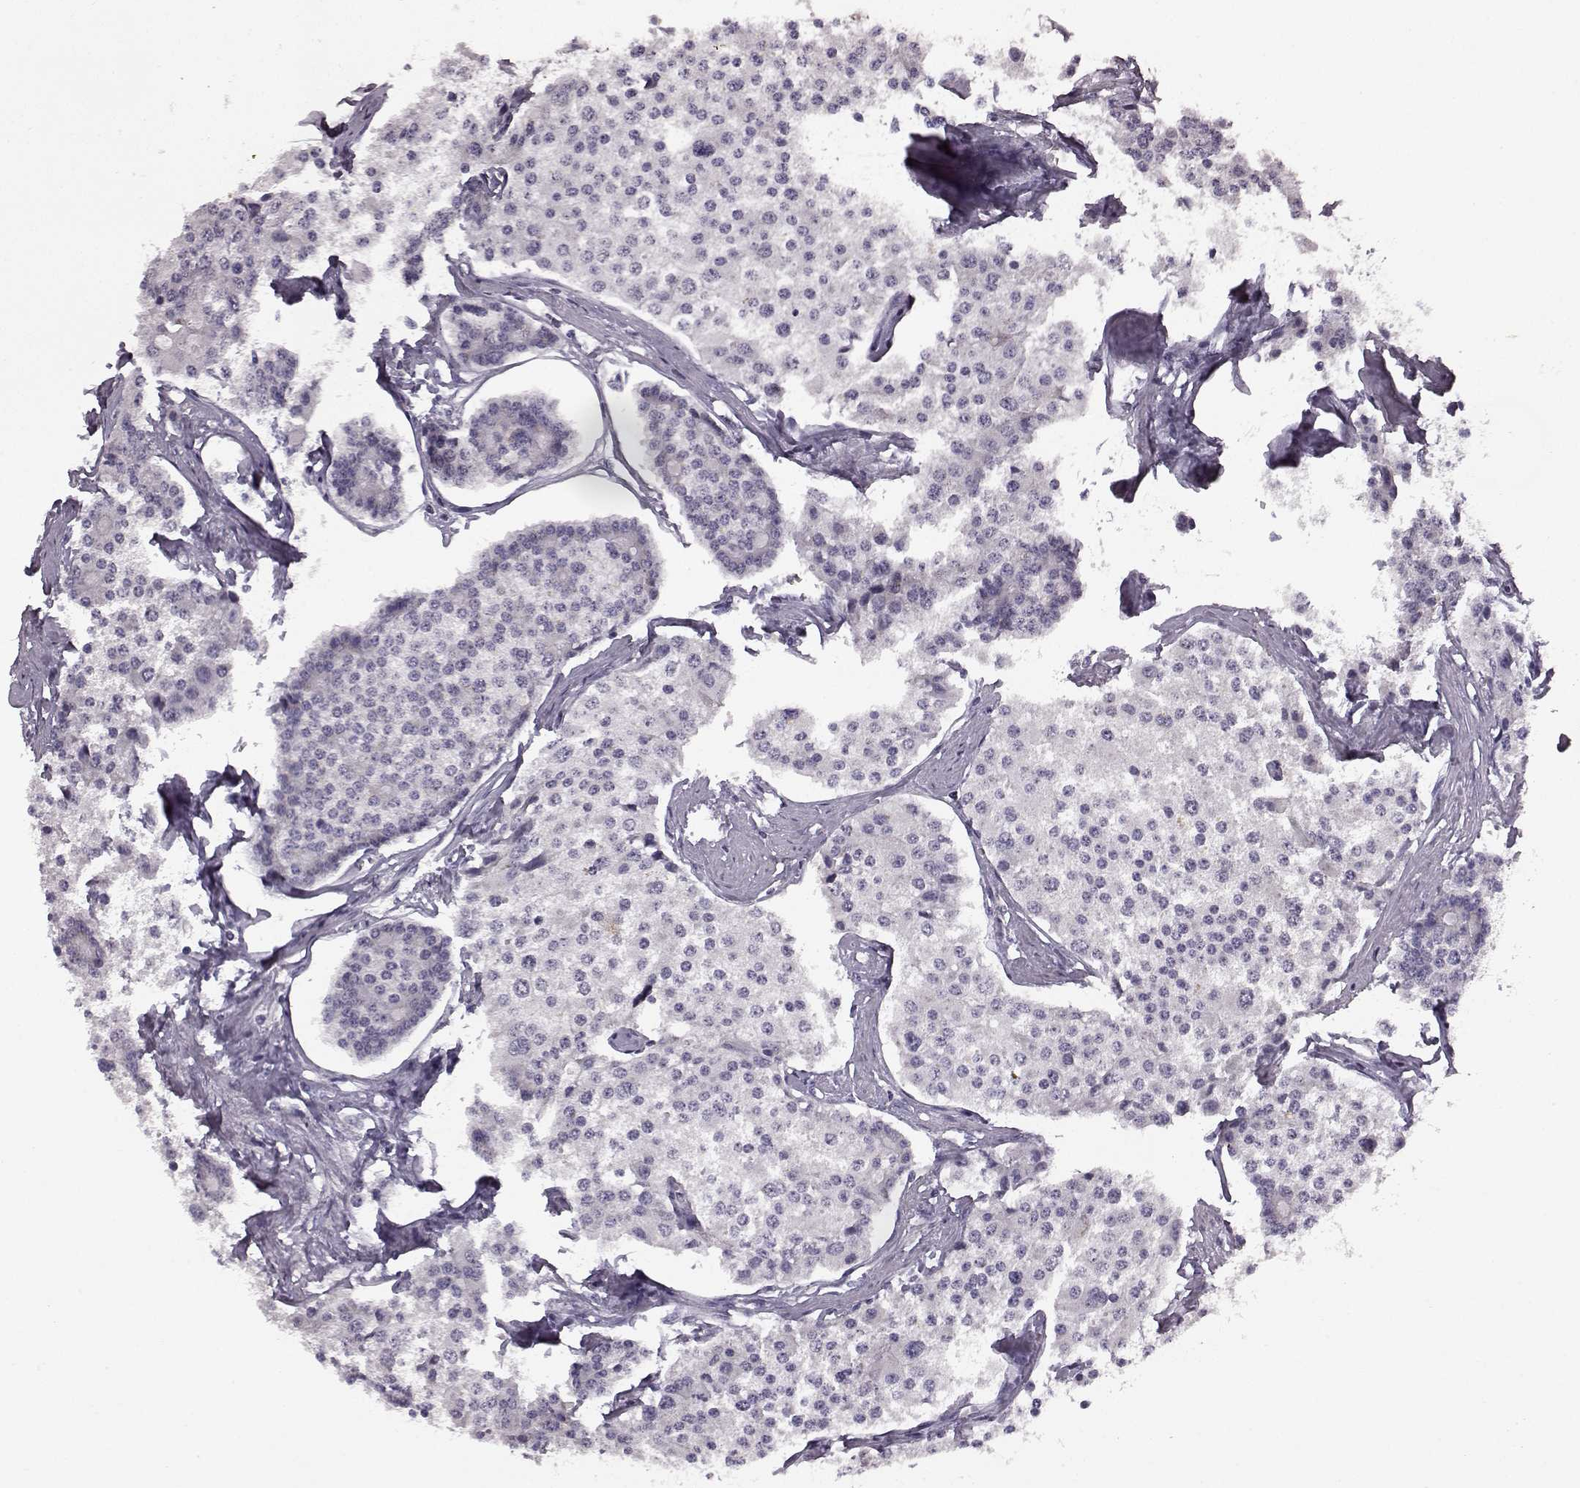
{"staining": {"intensity": "negative", "quantity": "none", "location": "none"}, "tissue": "carcinoid", "cell_type": "Tumor cells", "image_type": "cancer", "snomed": [{"axis": "morphology", "description": "Carcinoid, malignant, NOS"}, {"axis": "topography", "description": "Small intestine"}], "caption": "Immunohistochemical staining of human carcinoid displays no significant staining in tumor cells. (Brightfield microscopy of DAB immunohistochemistry (IHC) at high magnification).", "gene": "ODAD4", "patient": {"sex": "female", "age": 65}}